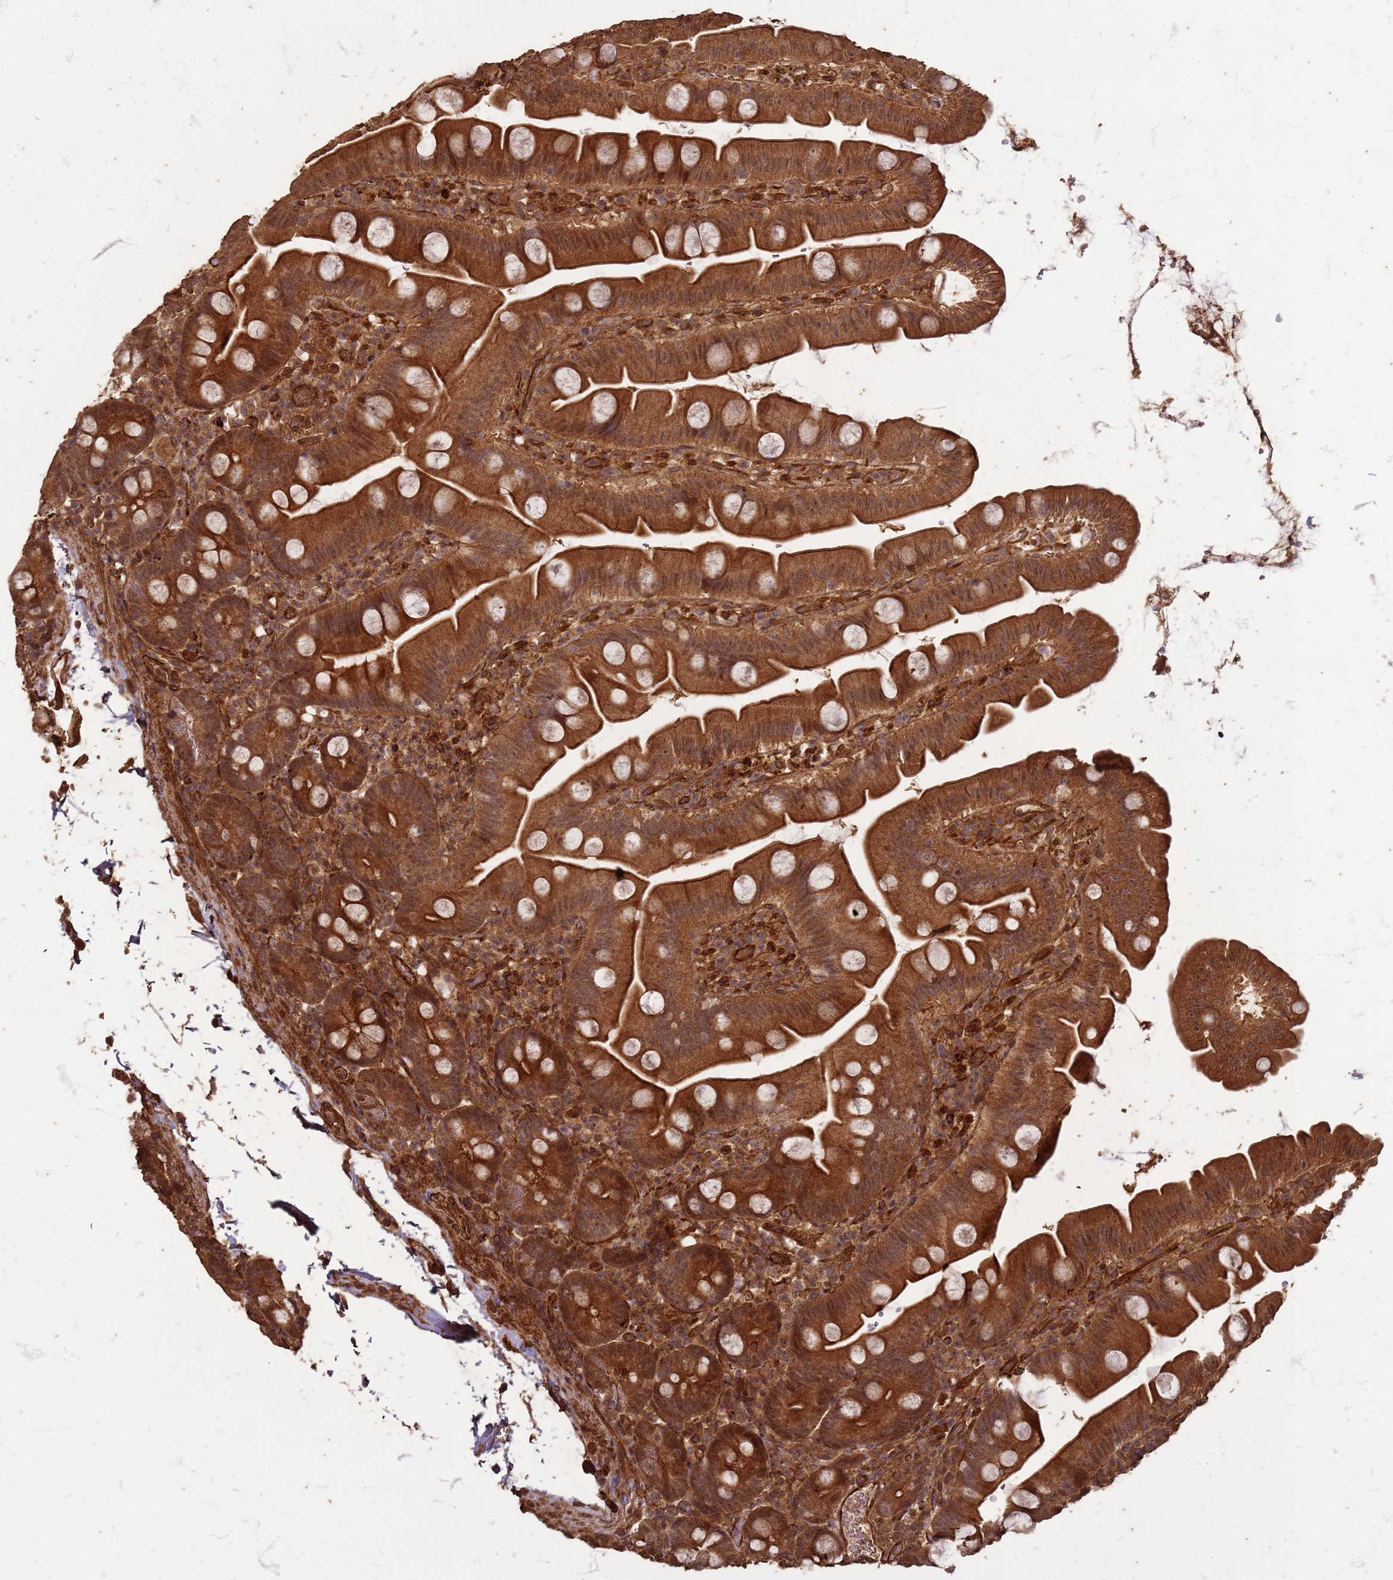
{"staining": {"intensity": "strong", "quantity": ">75%", "location": "cytoplasmic/membranous"}, "tissue": "small intestine", "cell_type": "Glandular cells", "image_type": "normal", "snomed": [{"axis": "morphology", "description": "Normal tissue, NOS"}, {"axis": "topography", "description": "Small intestine"}], "caption": "About >75% of glandular cells in normal small intestine reveal strong cytoplasmic/membranous protein positivity as visualized by brown immunohistochemical staining.", "gene": "KIF26A", "patient": {"sex": "female", "age": 68}}